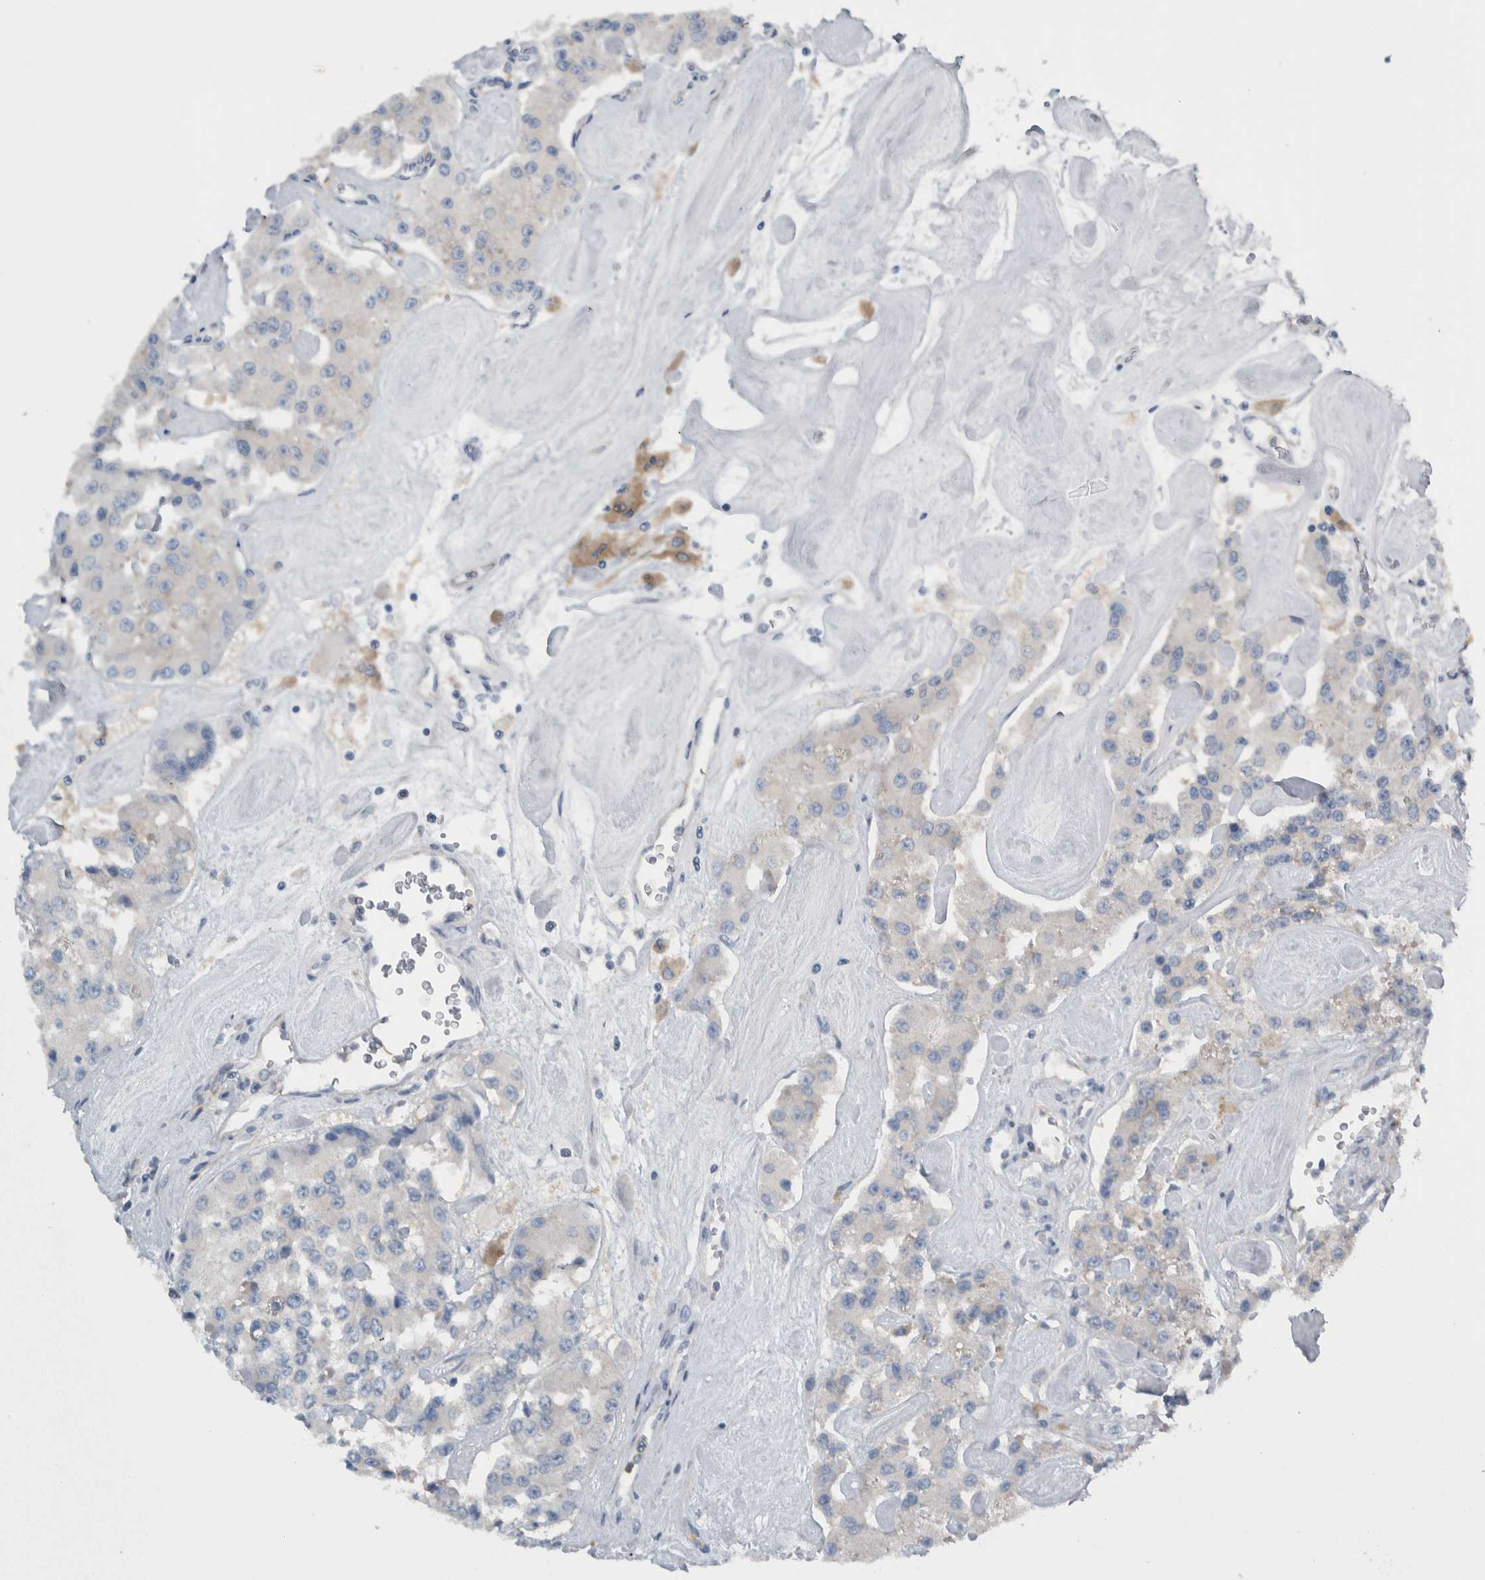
{"staining": {"intensity": "negative", "quantity": "none", "location": "none"}, "tissue": "carcinoid", "cell_type": "Tumor cells", "image_type": "cancer", "snomed": [{"axis": "morphology", "description": "Carcinoid, malignant, NOS"}, {"axis": "topography", "description": "Pancreas"}], "caption": "Immunohistochemistry histopathology image of neoplastic tissue: carcinoid stained with DAB shows no significant protein expression in tumor cells. (Stains: DAB (3,3'-diaminobenzidine) immunohistochemistry (IHC) with hematoxylin counter stain, Microscopy: brightfield microscopy at high magnification).", "gene": "NT5C2", "patient": {"sex": "male", "age": 41}}